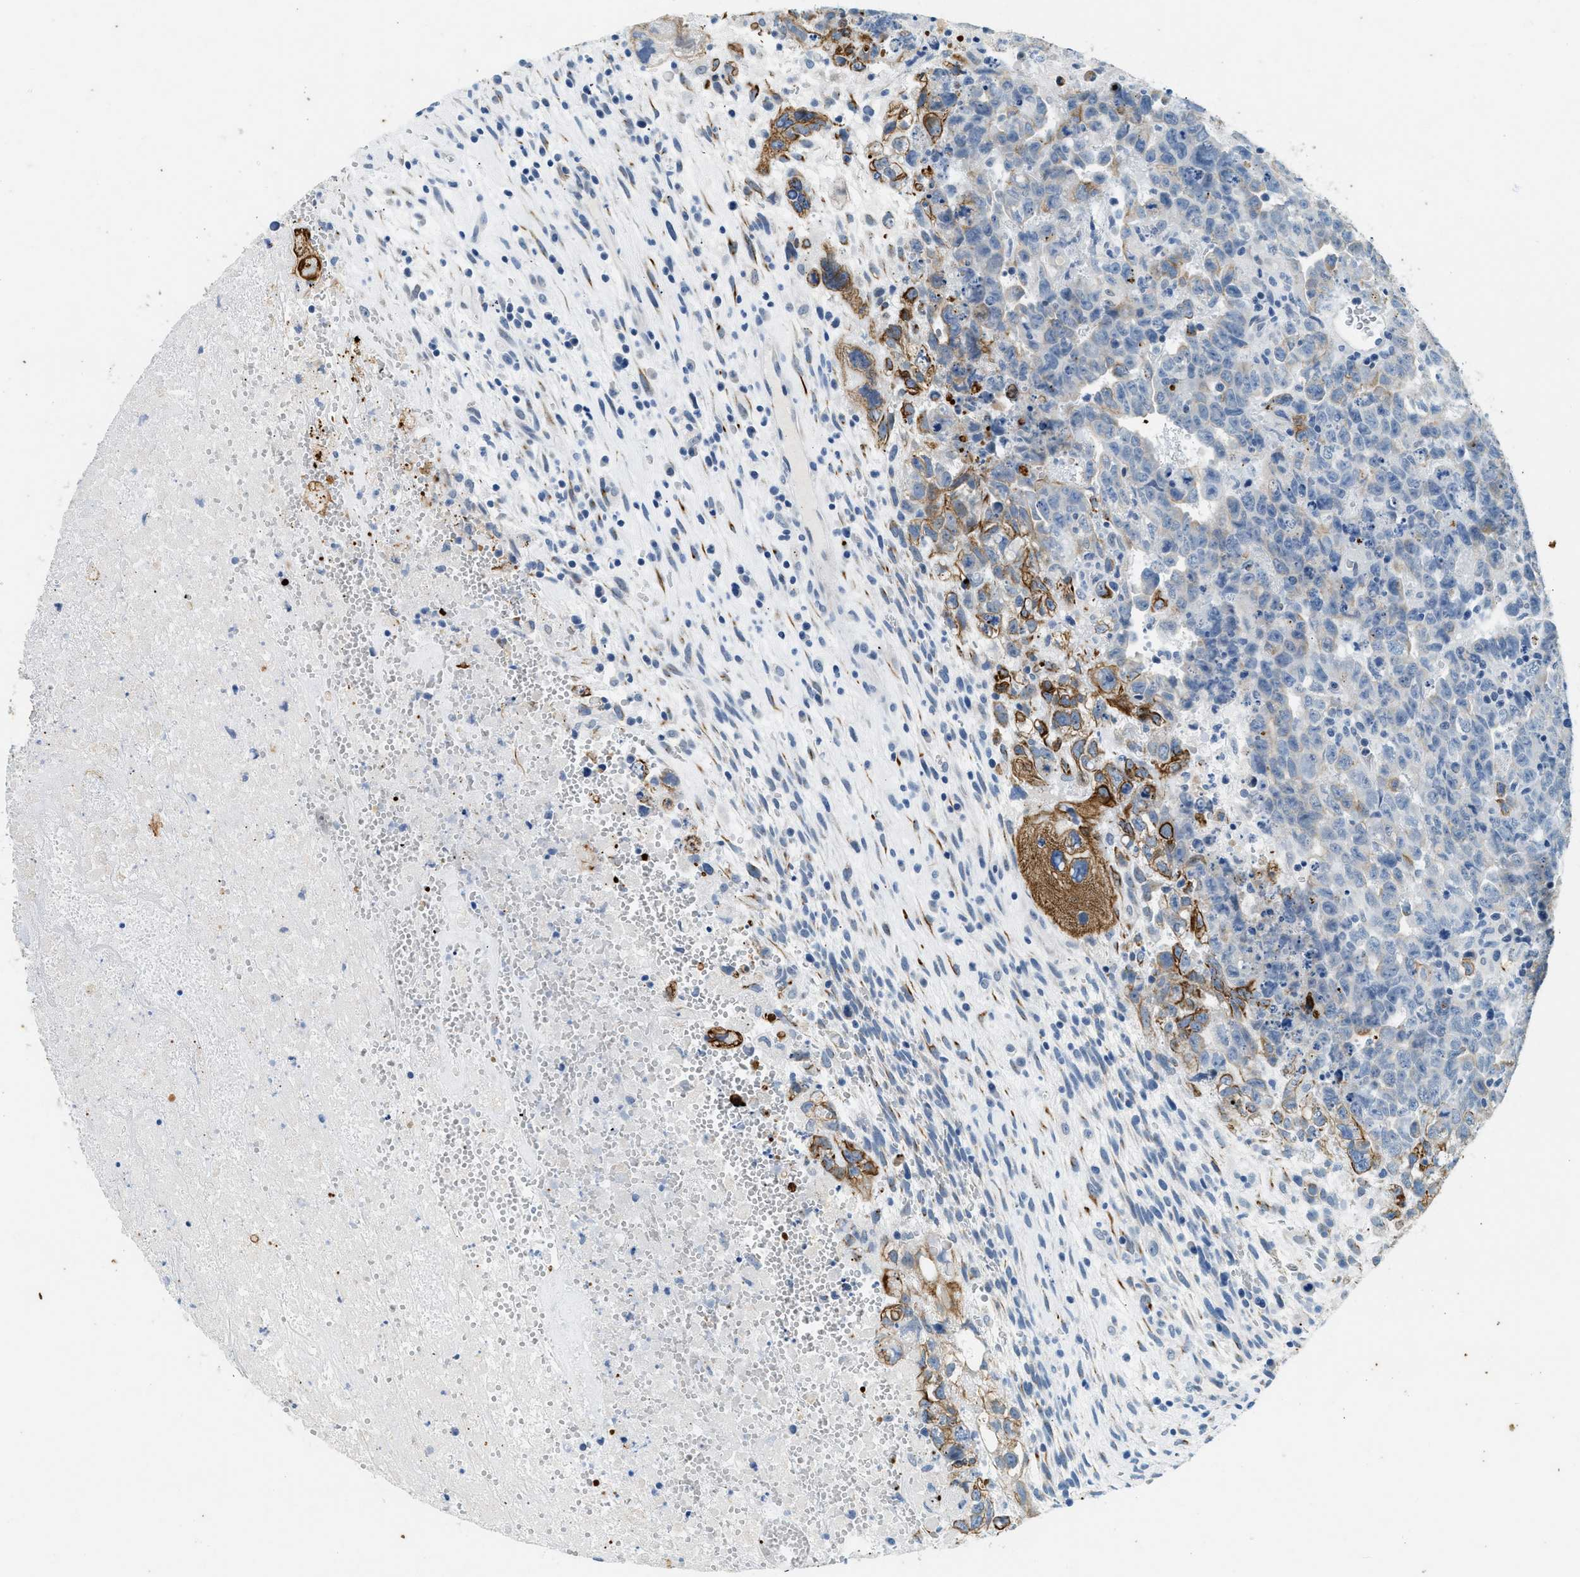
{"staining": {"intensity": "moderate", "quantity": "<25%", "location": "cytoplasmic/membranous"}, "tissue": "testis cancer", "cell_type": "Tumor cells", "image_type": "cancer", "snomed": [{"axis": "morphology", "description": "Carcinoma, Embryonal, NOS"}, {"axis": "topography", "description": "Testis"}], "caption": "Human embryonal carcinoma (testis) stained for a protein (brown) exhibits moderate cytoplasmic/membranous positive expression in approximately <25% of tumor cells.", "gene": "CFAP20", "patient": {"sex": "male", "age": 28}}